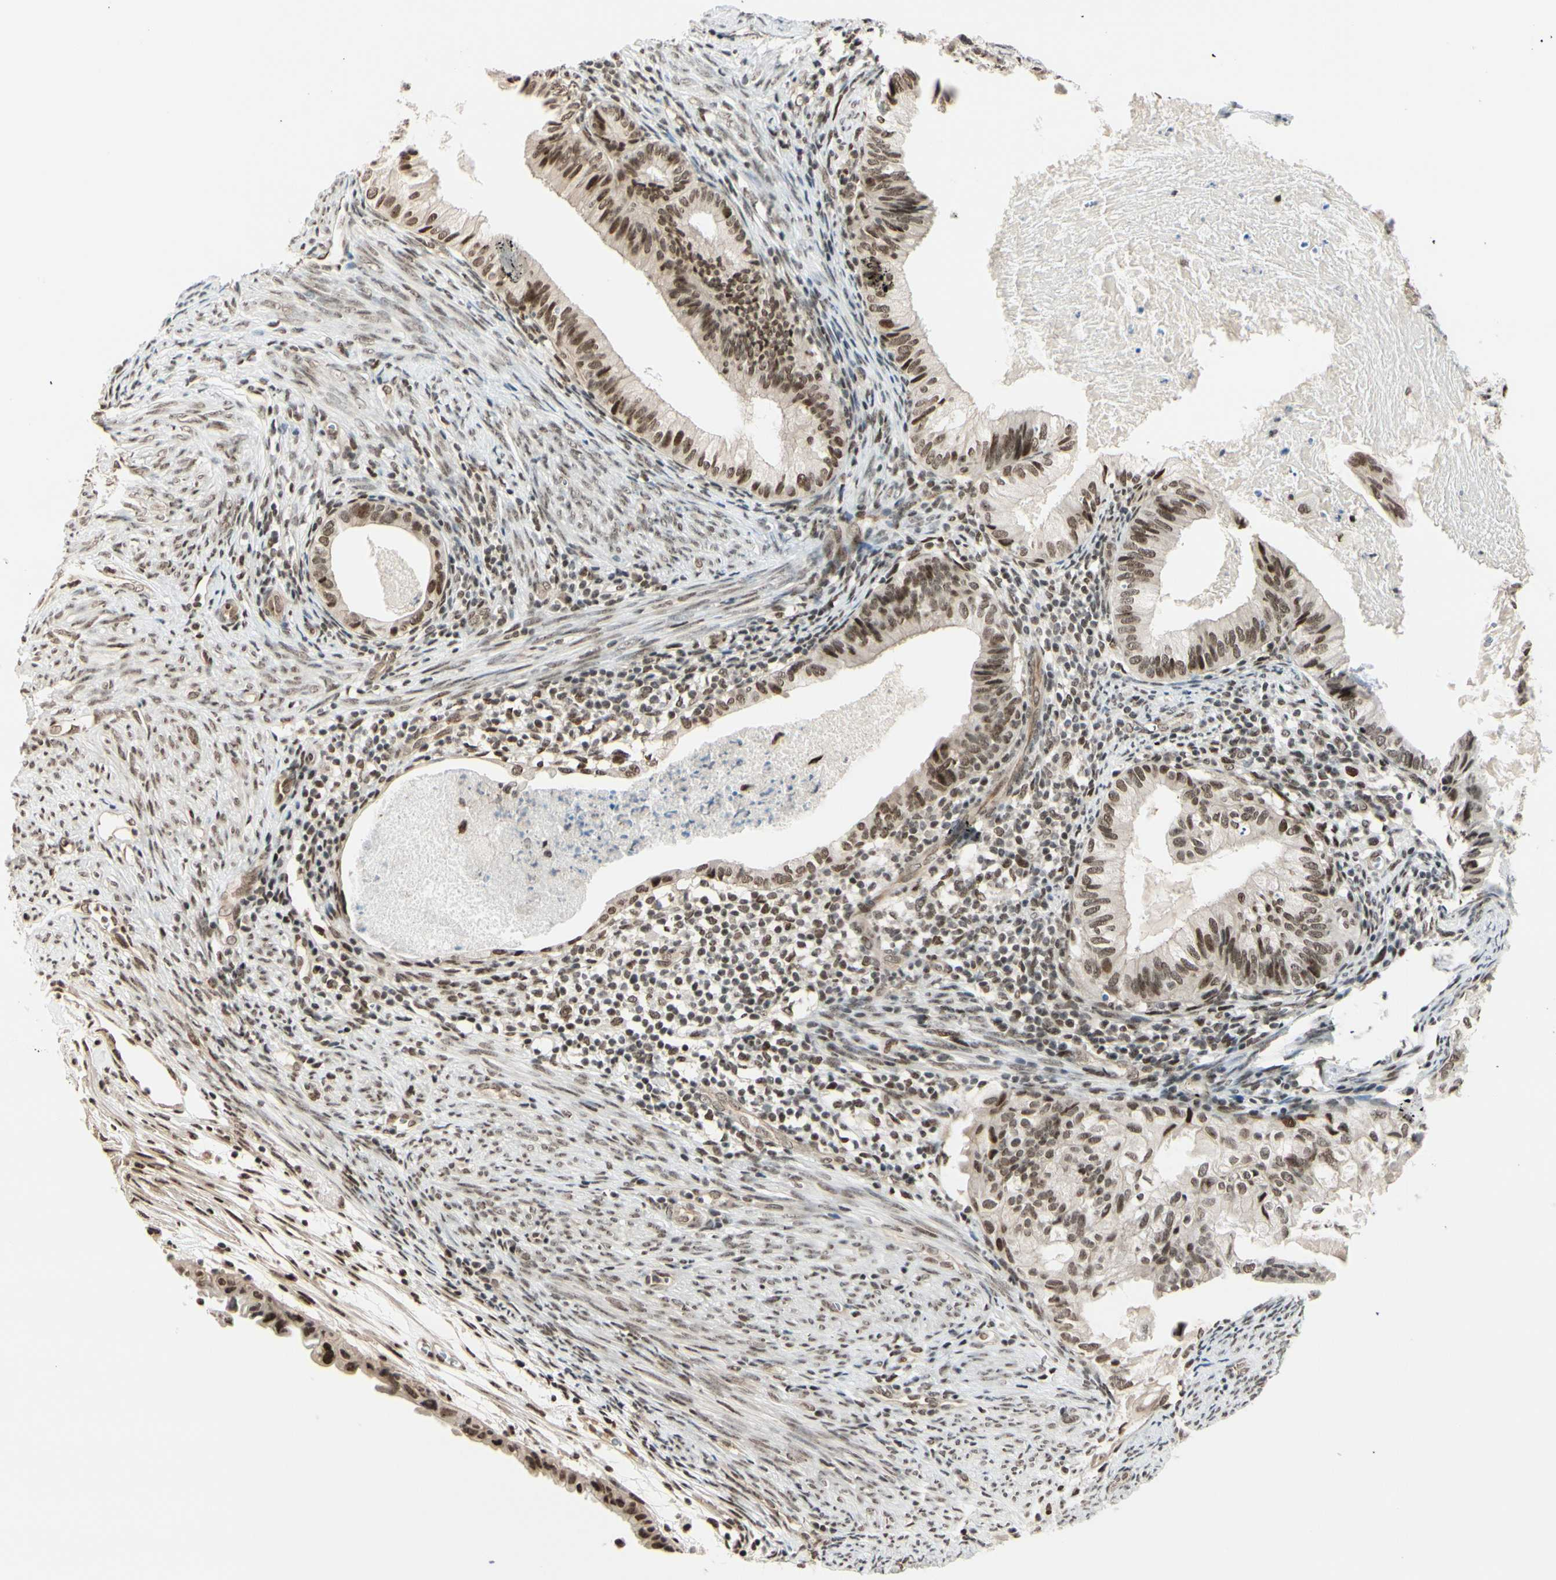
{"staining": {"intensity": "moderate", "quantity": ">75%", "location": "nuclear"}, "tissue": "cervical cancer", "cell_type": "Tumor cells", "image_type": "cancer", "snomed": [{"axis": "morphology", "description": "Normal tissue, NOS"}, {"axis": "morphology", "description": "Adenocarcinoma, NOS"}, {"axis": "topography", "description": "Cervix"}, {"axis": "topography", "description": "Endometrium"}], "caption": "A brown stain shows moderate nuclear positivity of a protein in cervical cancer tumor cells. The staining is performed using DAB (3,3'-diaminobenzidine) brown chromogen to label protein expression. The nuclei are counter-stained blue using hematoxylin.", "gene": "SUFU", "patient": {"sex": "female", "age": 86}}